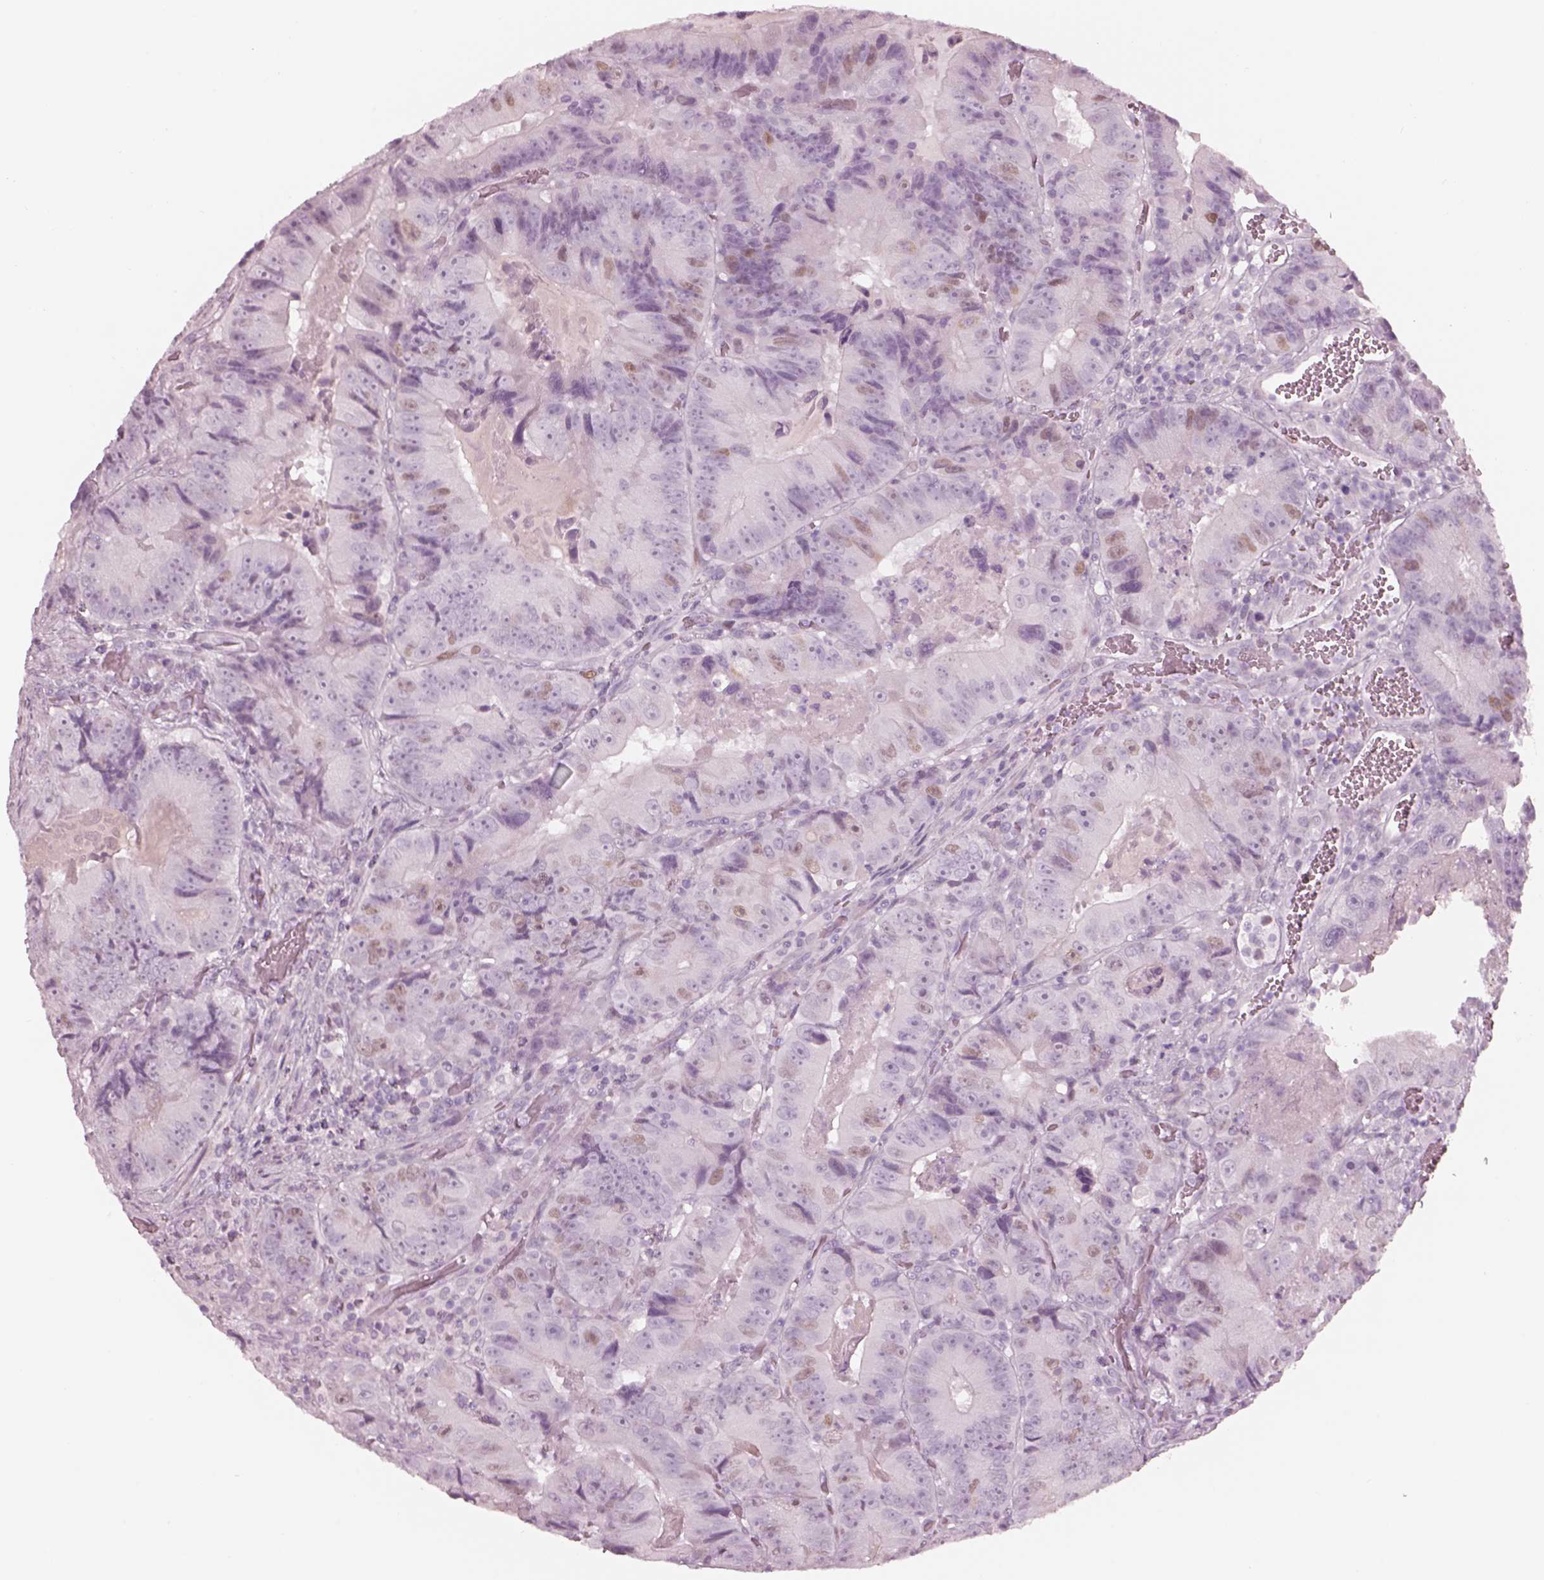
{"staining": {"intensity": "negative", "quantity": "none", "location": "none"}, "tissue": "colorectal cancer", "cell_type": "Tumor cells", "image_type": "cancer", "snomed": [{"axis": "morphology", "description": "Adenocarcinoma, NOS"}, {"axis": "topography", "description": "Colon"}], "caption": "Tumor cells are negative for protein expression in human colorectal cancer (adenocarcinoma).", "gene": "KRTAP24-1", "patient": {"sex": "female", "age": 86}}